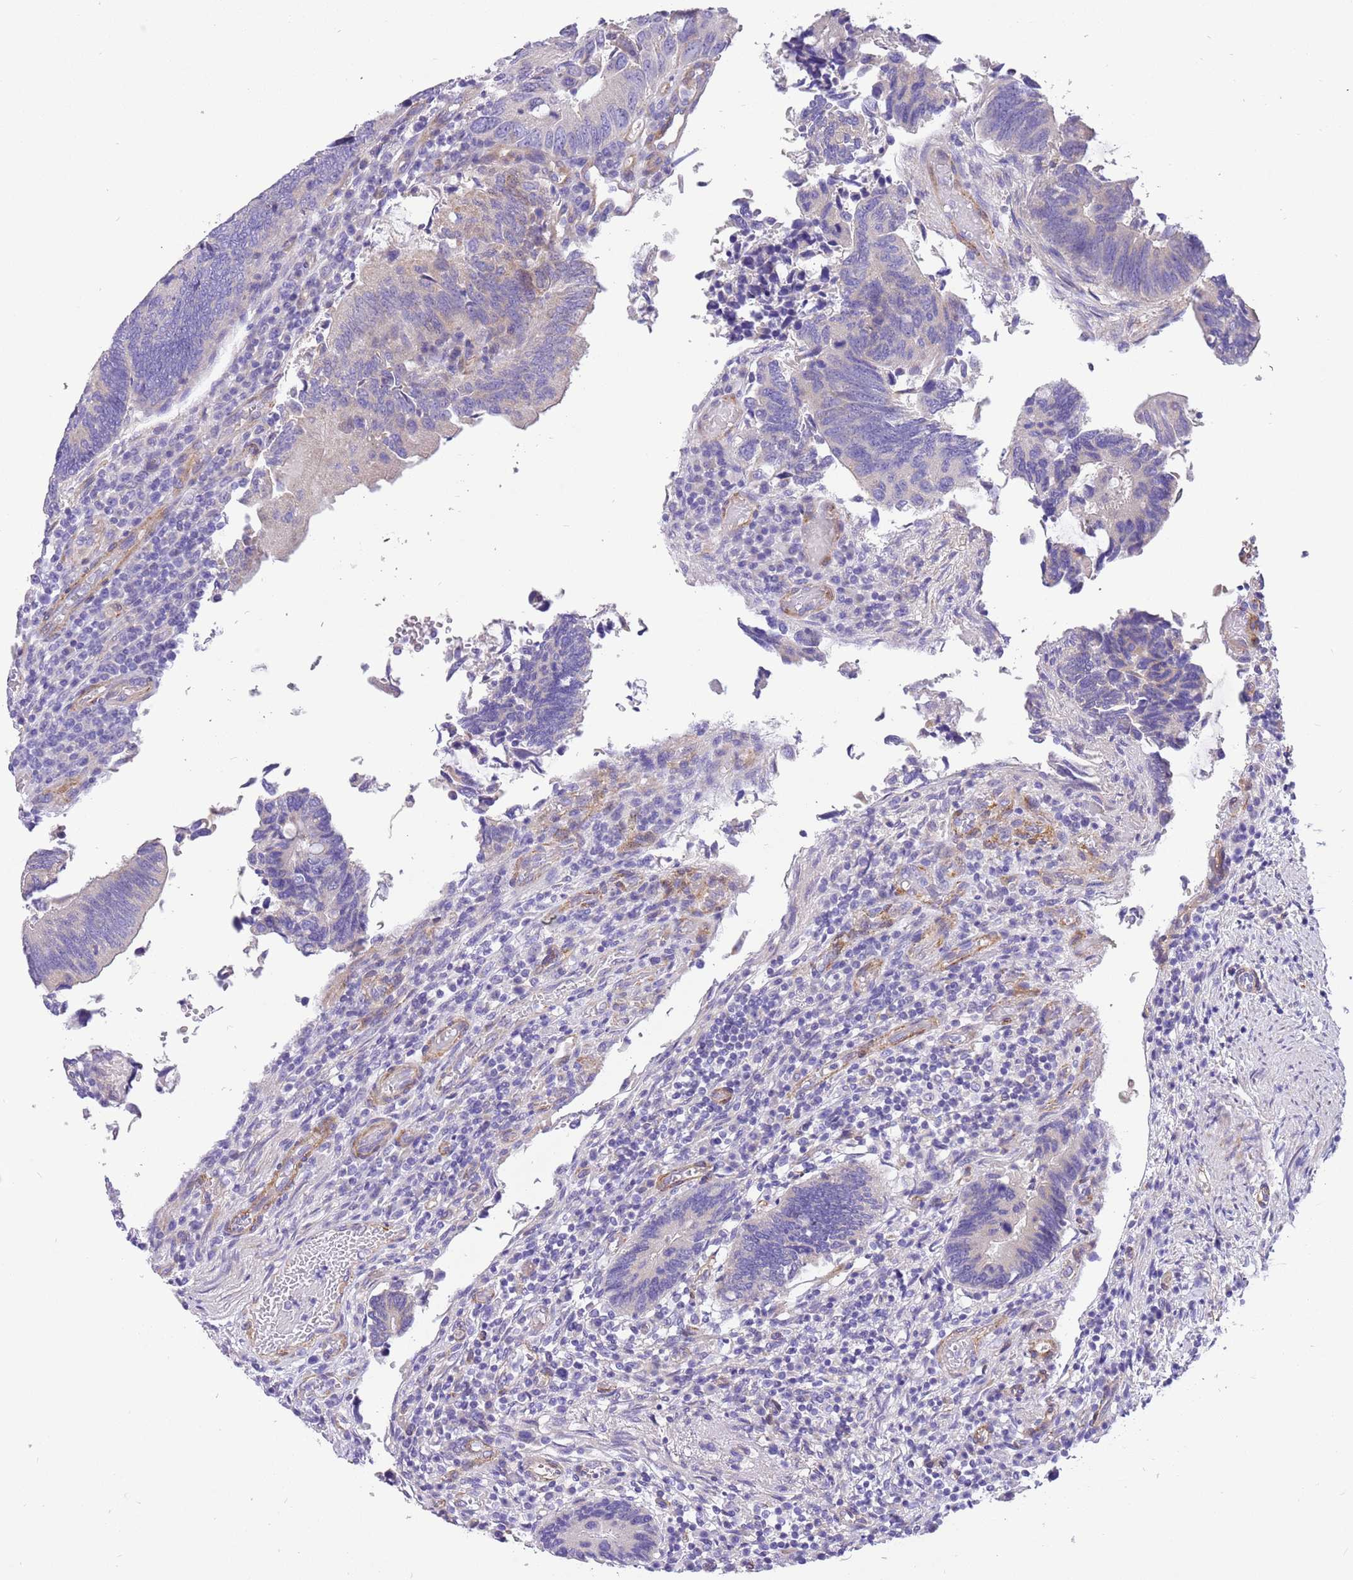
{"staining": {"intensity": "negative", "quantity": "none", "location": "none"}, "tissue": "colorectal cancer", "cell_type": "Tumor cells", "image_type": "cancer", "snomed": [{"axis": "morphology", "description": "Adenocarcinoma, NOS"}, {"axis": "topography", "description": "Colon"}], "caption": "Tumor cells show no significant protein positivity in adenocarcinoma (colorectal).", "gene": "SERINC3", "patient": {"sex": "male", "age": 87}}